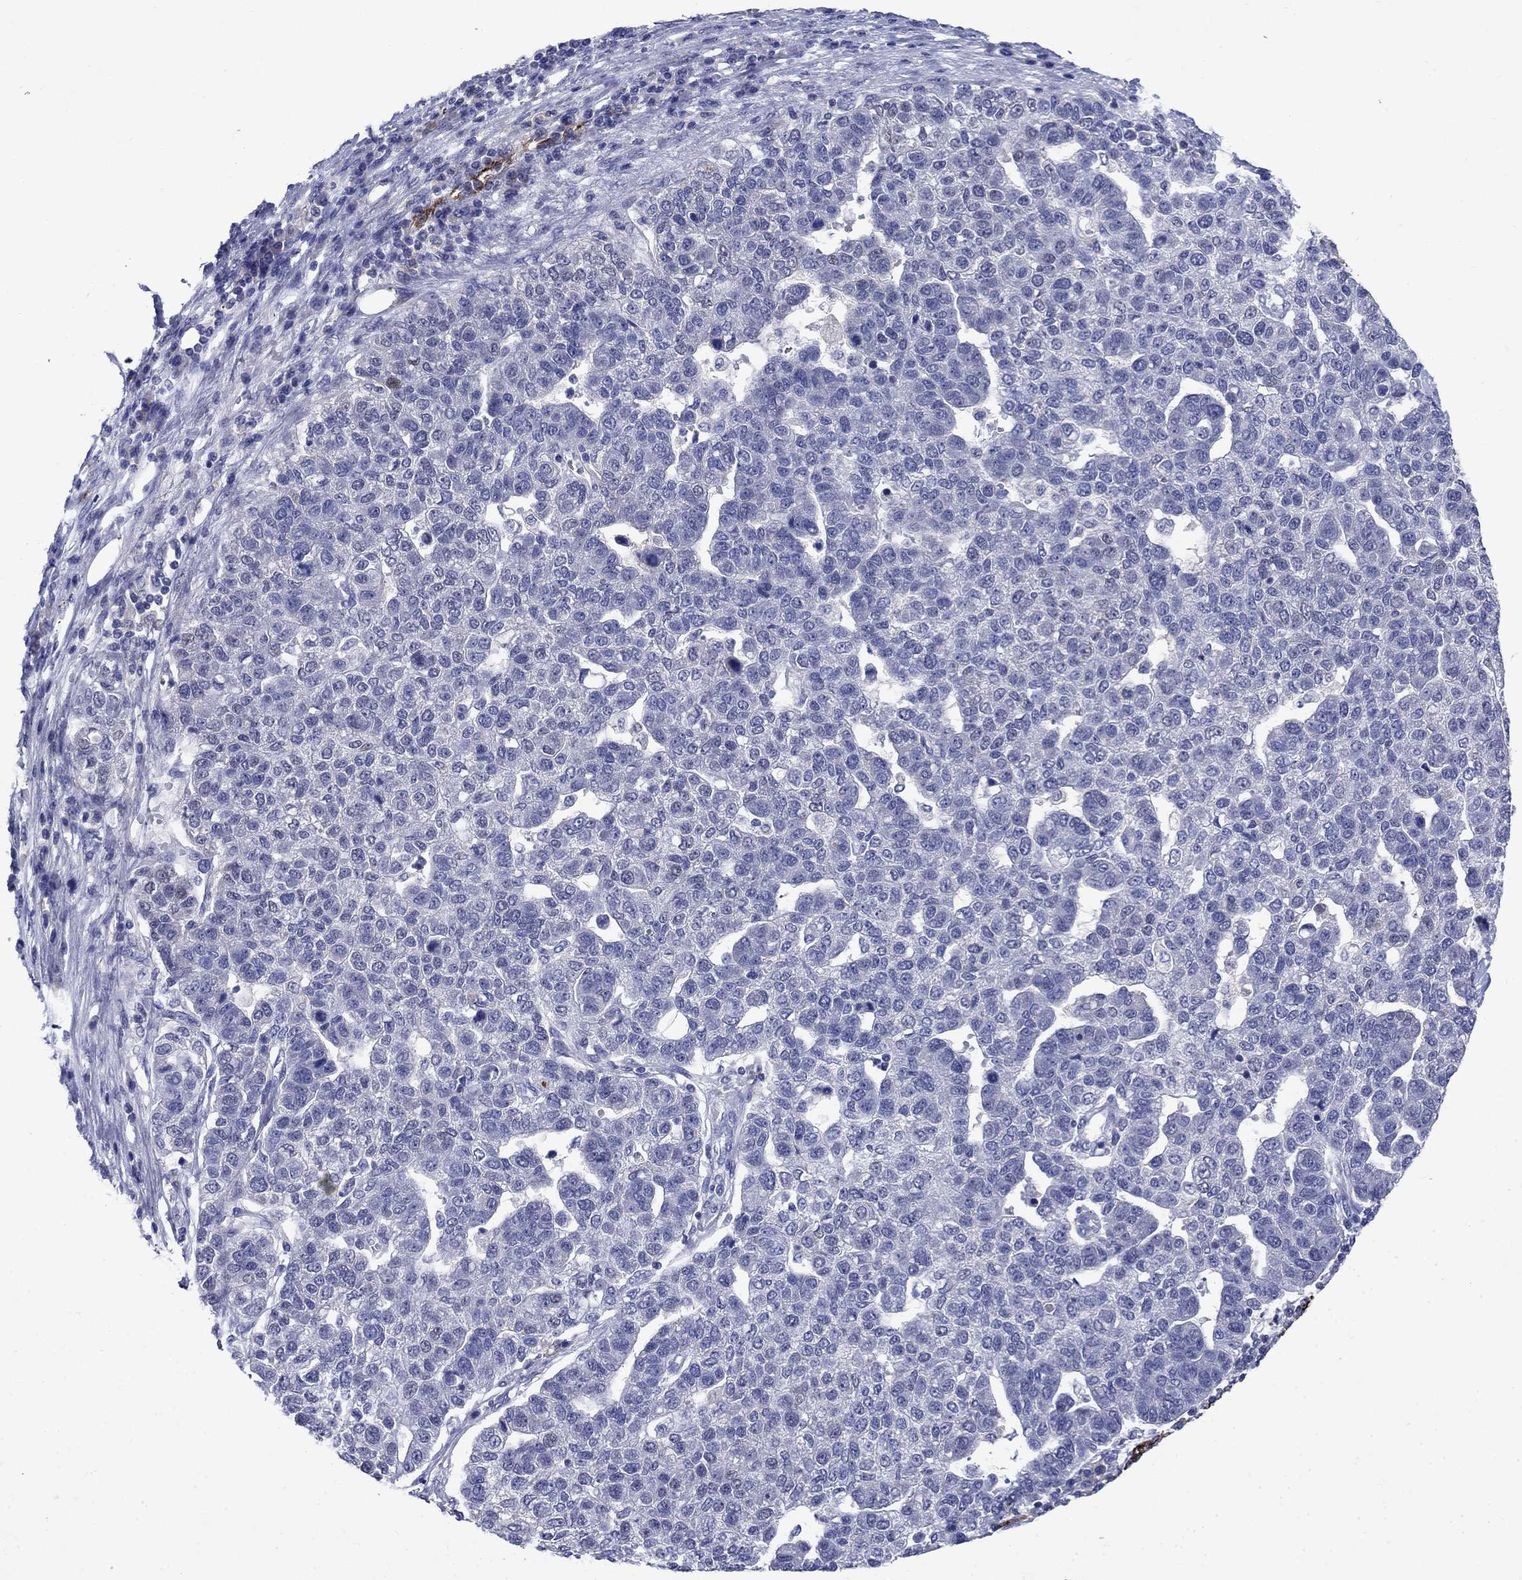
{"staining": {"intensity": "negative", "quantity": "none", "location": "none"}, "tissue": "pancreatic cancer", "cell_type": "Tumor cells", "image_type": "cancer", "snomed": [{"axis": "morphology", "description": "Adenocarcinoma, NOS"}, {"axis": "topography", "description": "Pancreas"}], "caption": "High power microscopy micrograph of an immunohistochemistry micrograph of adenocarcinoma (pancreatic), revealing no significant positivity in tumor cells.", "gene": "STAB2", "patient": {"sex": "female", "age": 61}}